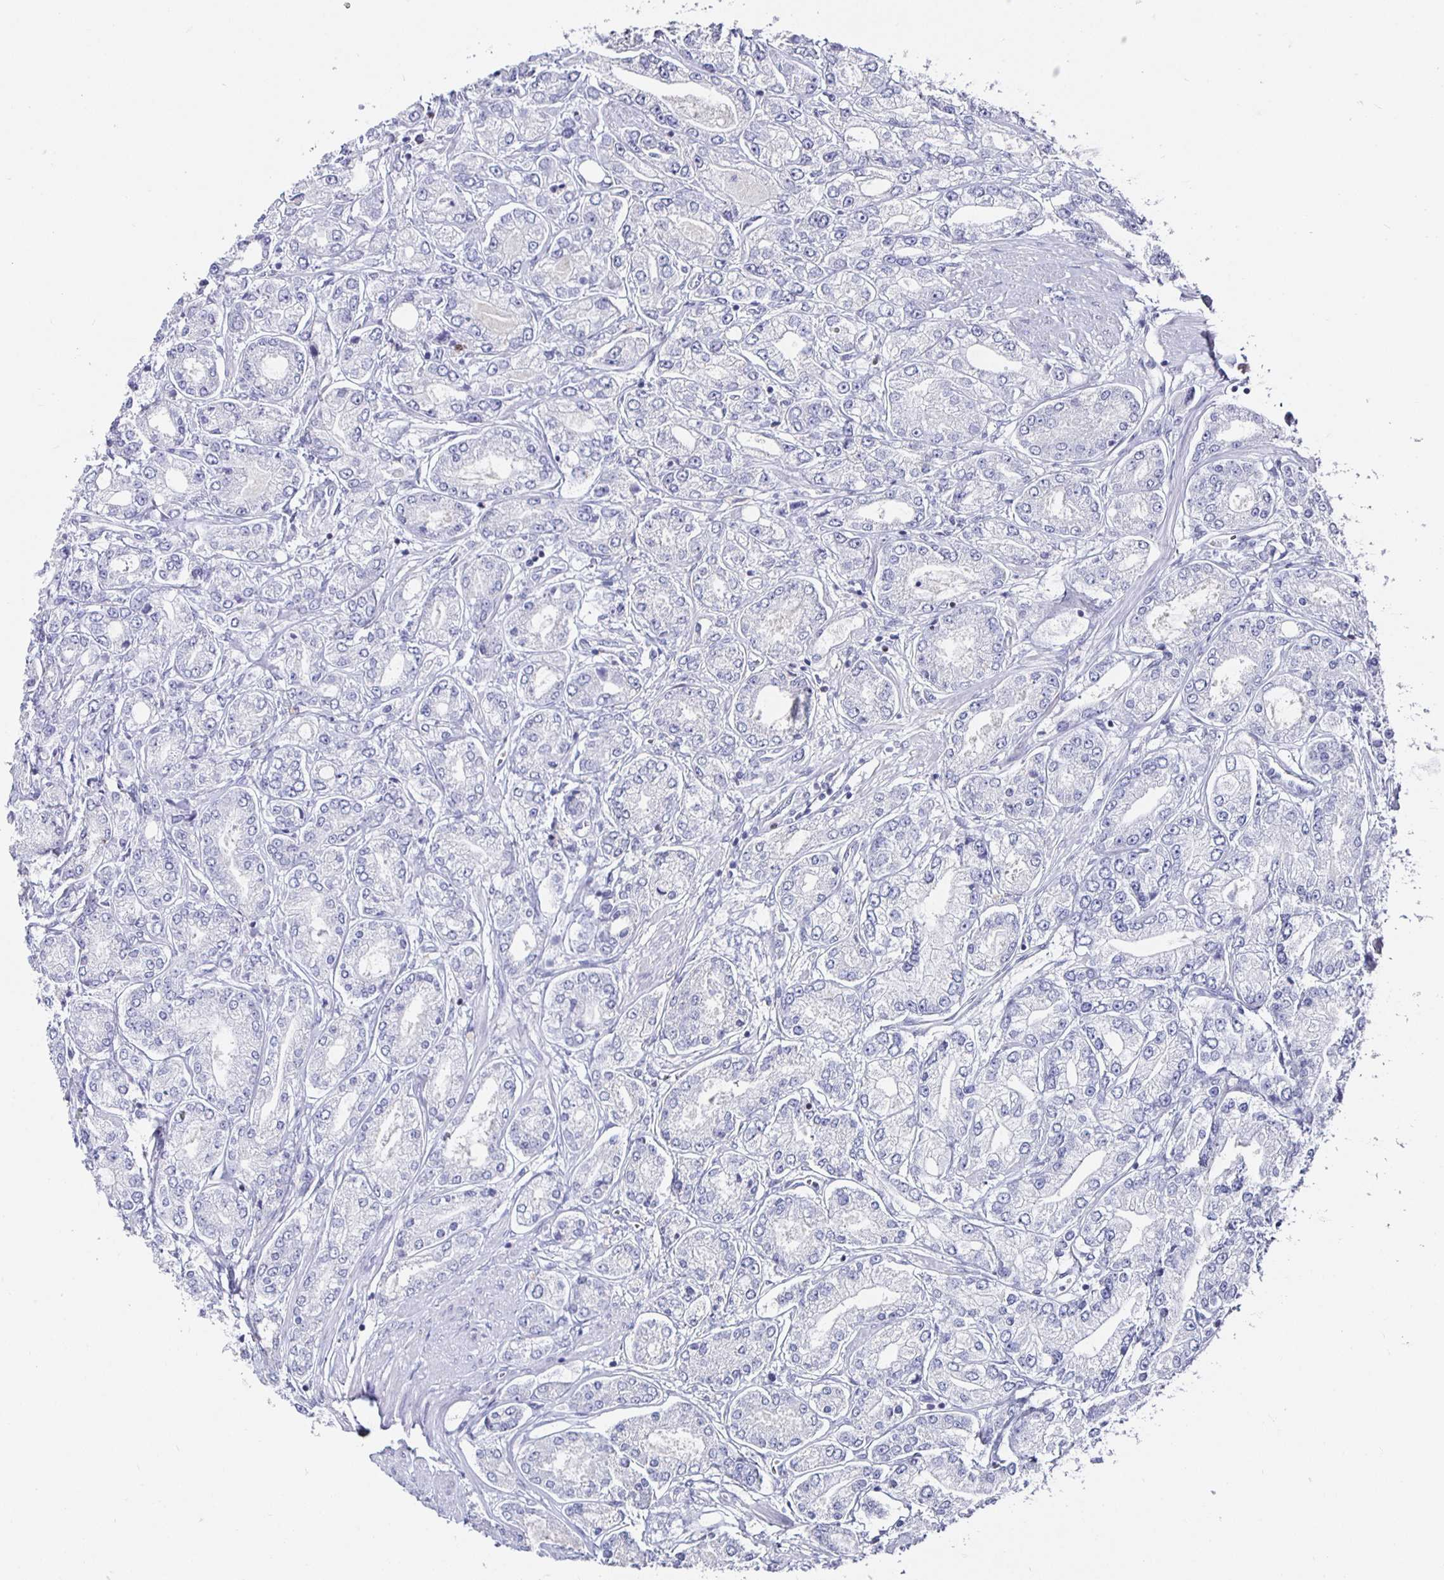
{"staining": {"intensity": "negative", "quantity": "none", "location": "none"}, "tissue": "prostate cancer", "cell_type": "Tumor cells", "image_type": "cancer", "snomed": [{"axis": "morphology", "description": "Adenocarcinoma, High grade"}, {"axis": "topography", "description": "Prostate"}], "caption": "Immunohistochemical staining of human adenocarcinoma (high-grade) (prostate) reveals no significant positivity in tumor cells. (DAB (3,3'-diaminobenzidine) IHC with hematoxylin counter stain).", "gene": "RUNX2", "patient": {"sex": "male", "age": 66}}